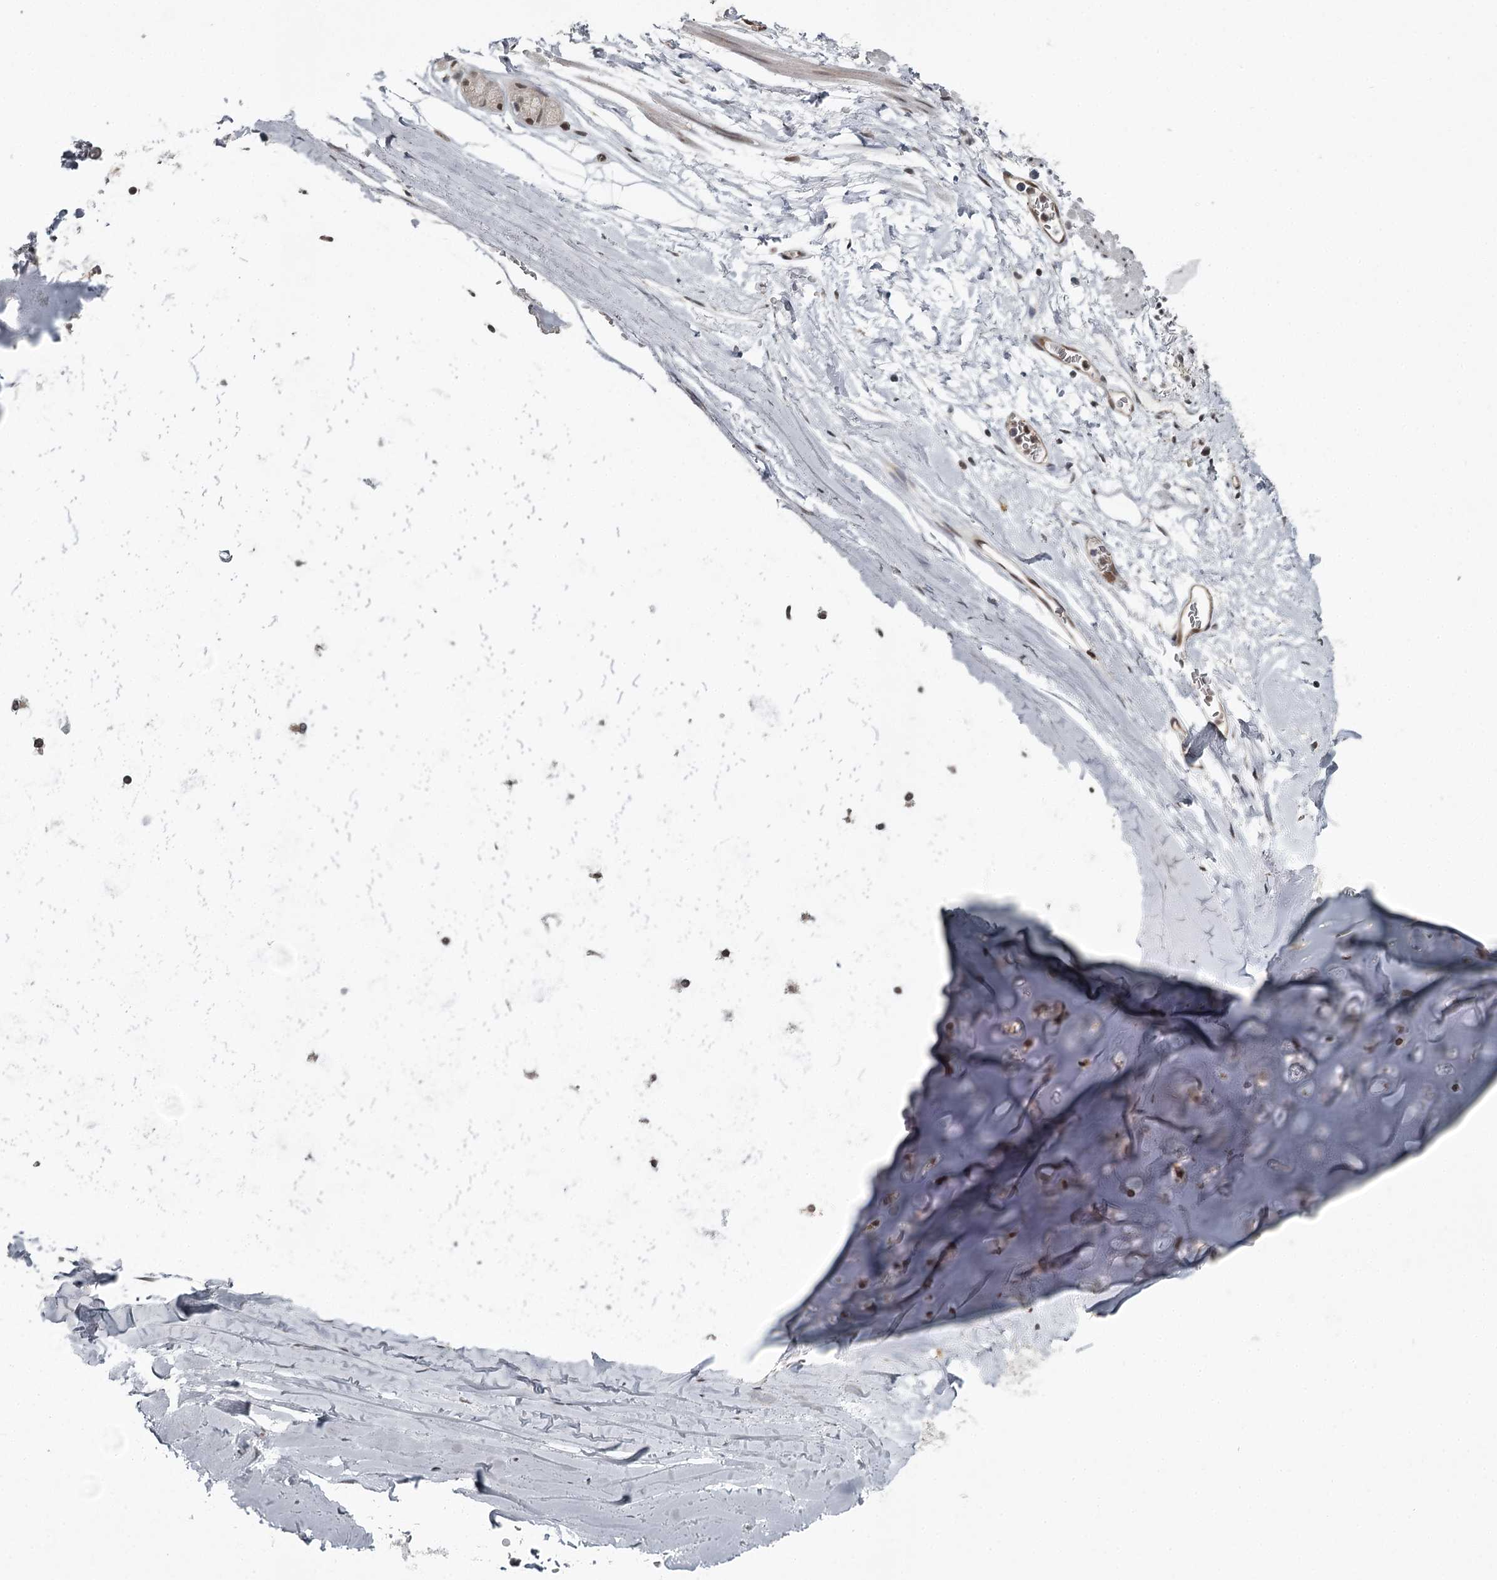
{"staining": {"intensity": "weak", "quantity": "<25%", "location": "nuclear"}, "tissue": "adipose tissue", "cell_type": "Adipocytes", "image_type": "normal", "snomed": [{"axis": "morphology", "description": "Normal tissue, NOS"}, {"axis": "topography", "description": "Lymph node"}, {"axis": "topography", "description": "Bronchus"}], "caption": "DAB immunohistochemical staining of normal adipose tissue shows no significant positivity in adipocytes.", "gene": "FAM13C", "patient": {"sex": "male", "age": 63}}